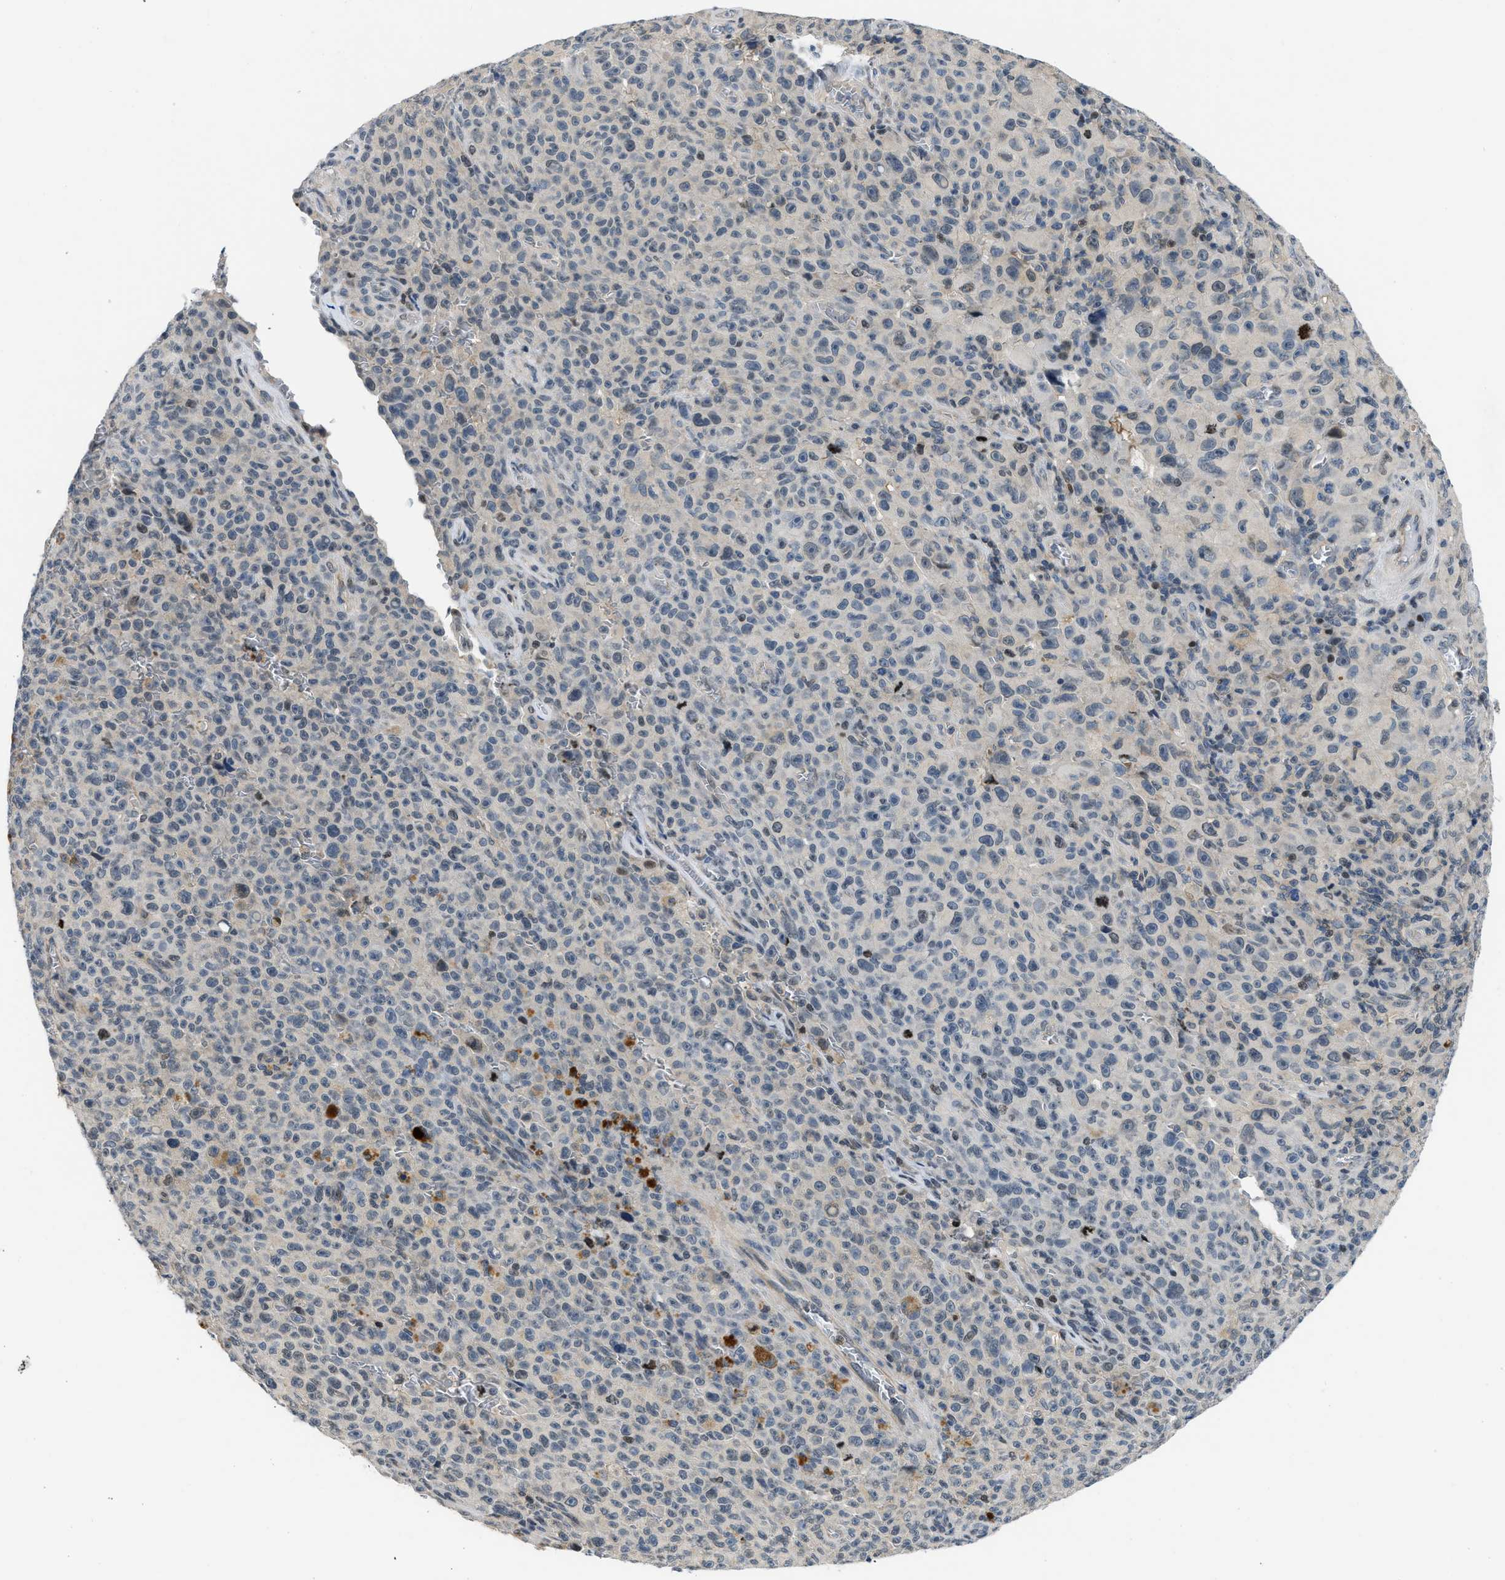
{"staining": {"intensity": "negative", "quantity": "none", "location": "none"}, "tissue": "melanoma", "cell_type": "Tumor cells", "image_type": "cancer", "snomed": [{"axis": "morphology", "description": "Malignant melanoma, NOS"}, {"axis": "topography", "description": "Skin"}], "caption": "Immunohistochemistry (IHC) histopathology image of neoplastic tissue: melanoma stained with DAB demonstrates no significant protein expression in tumor cells.", "gene": "OLIG3", "patient": {"sex": "female", "age": 82}}